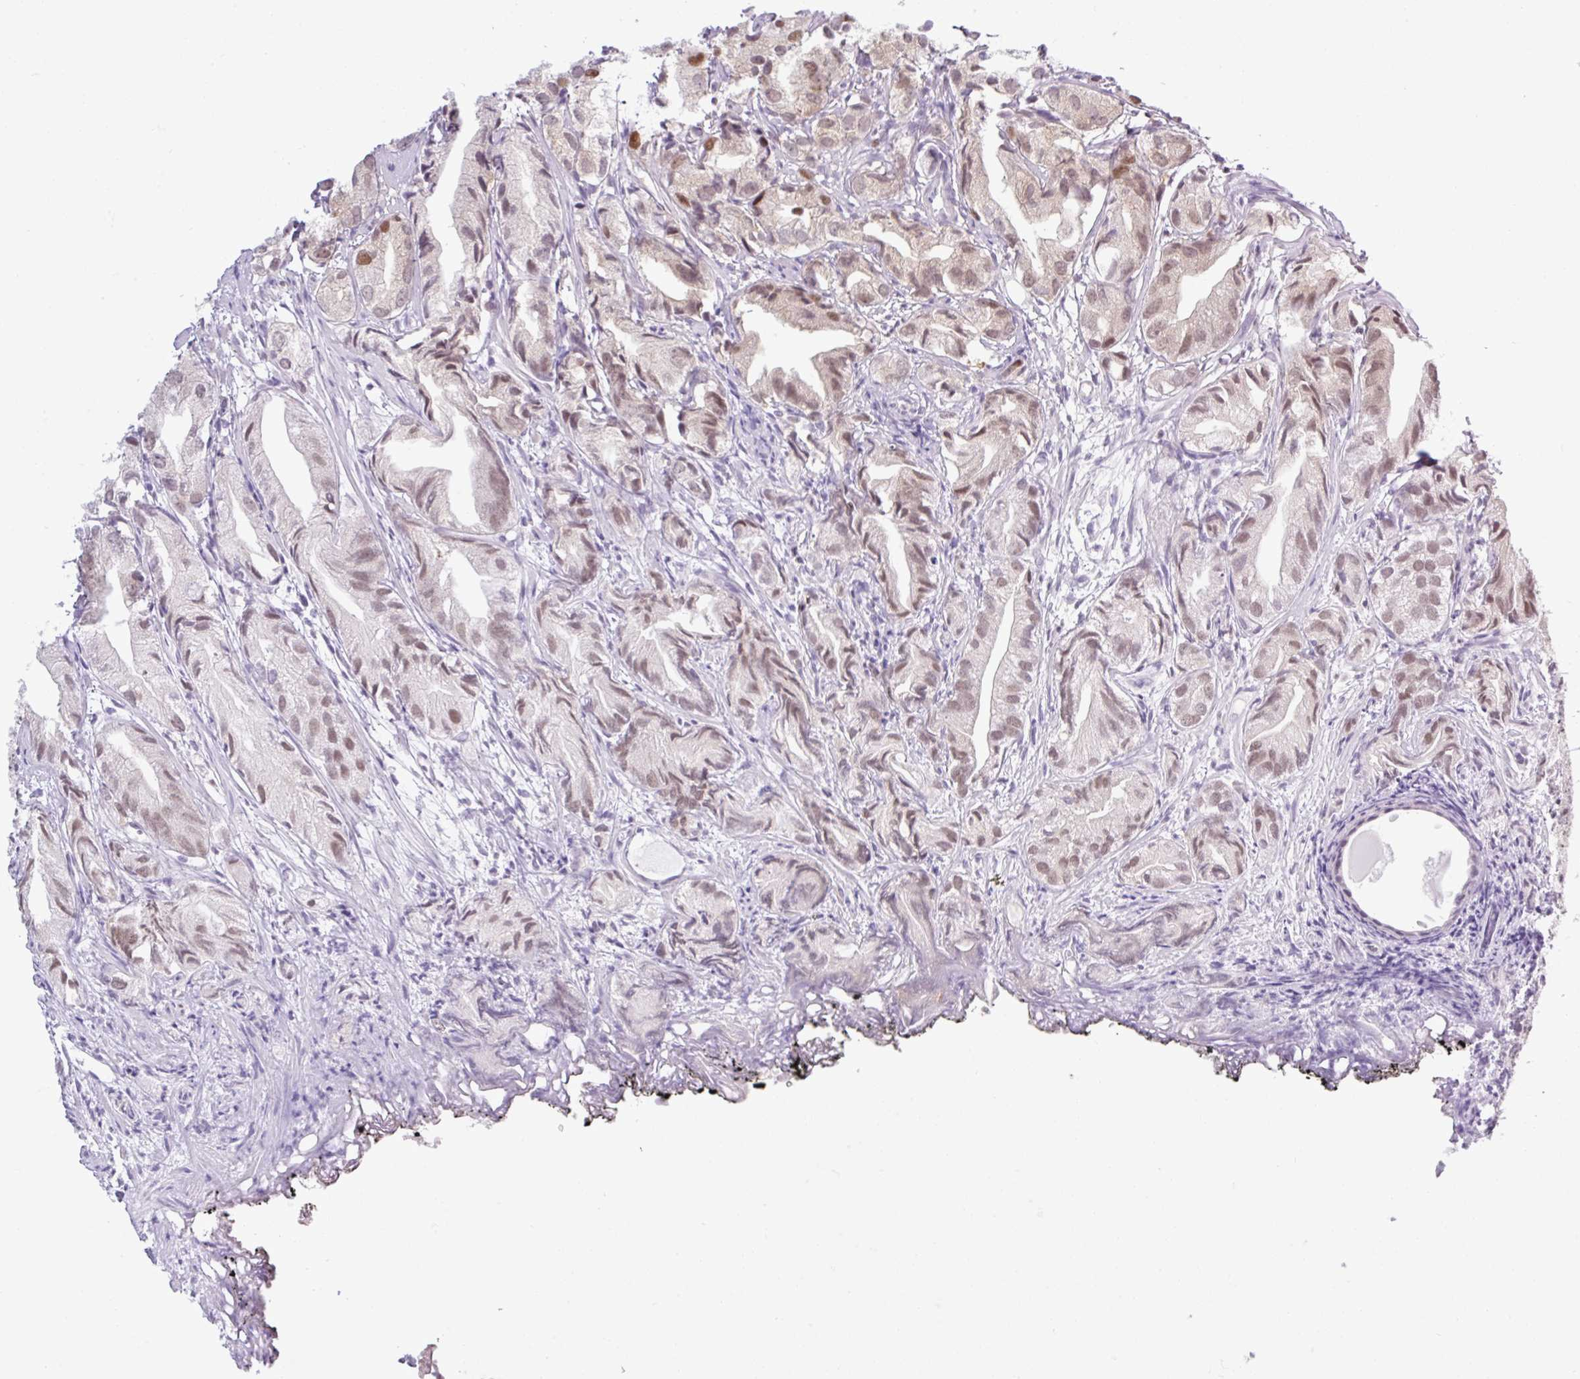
{"staining": {"intensity": "moderate", "quantity": ">75%", "location": "nuclear"}, "tissue": "prostate cancer", "cell_type": "Tumor cells", "image_type": "cancer", "snomed": [{"axis": "morphology", "description": "Adenocarcinoma, High grade"}, {"axis": "topography", "description": "Prostate"}], "caption": "Human prostate adenocarcinoma (high-grade) stained for a protein (brown) shows moderate nuclear positive expression in approximately >75% of tumor cells.", "gene": "TLE3", "patient": {"sex": "male", "age": 82}}